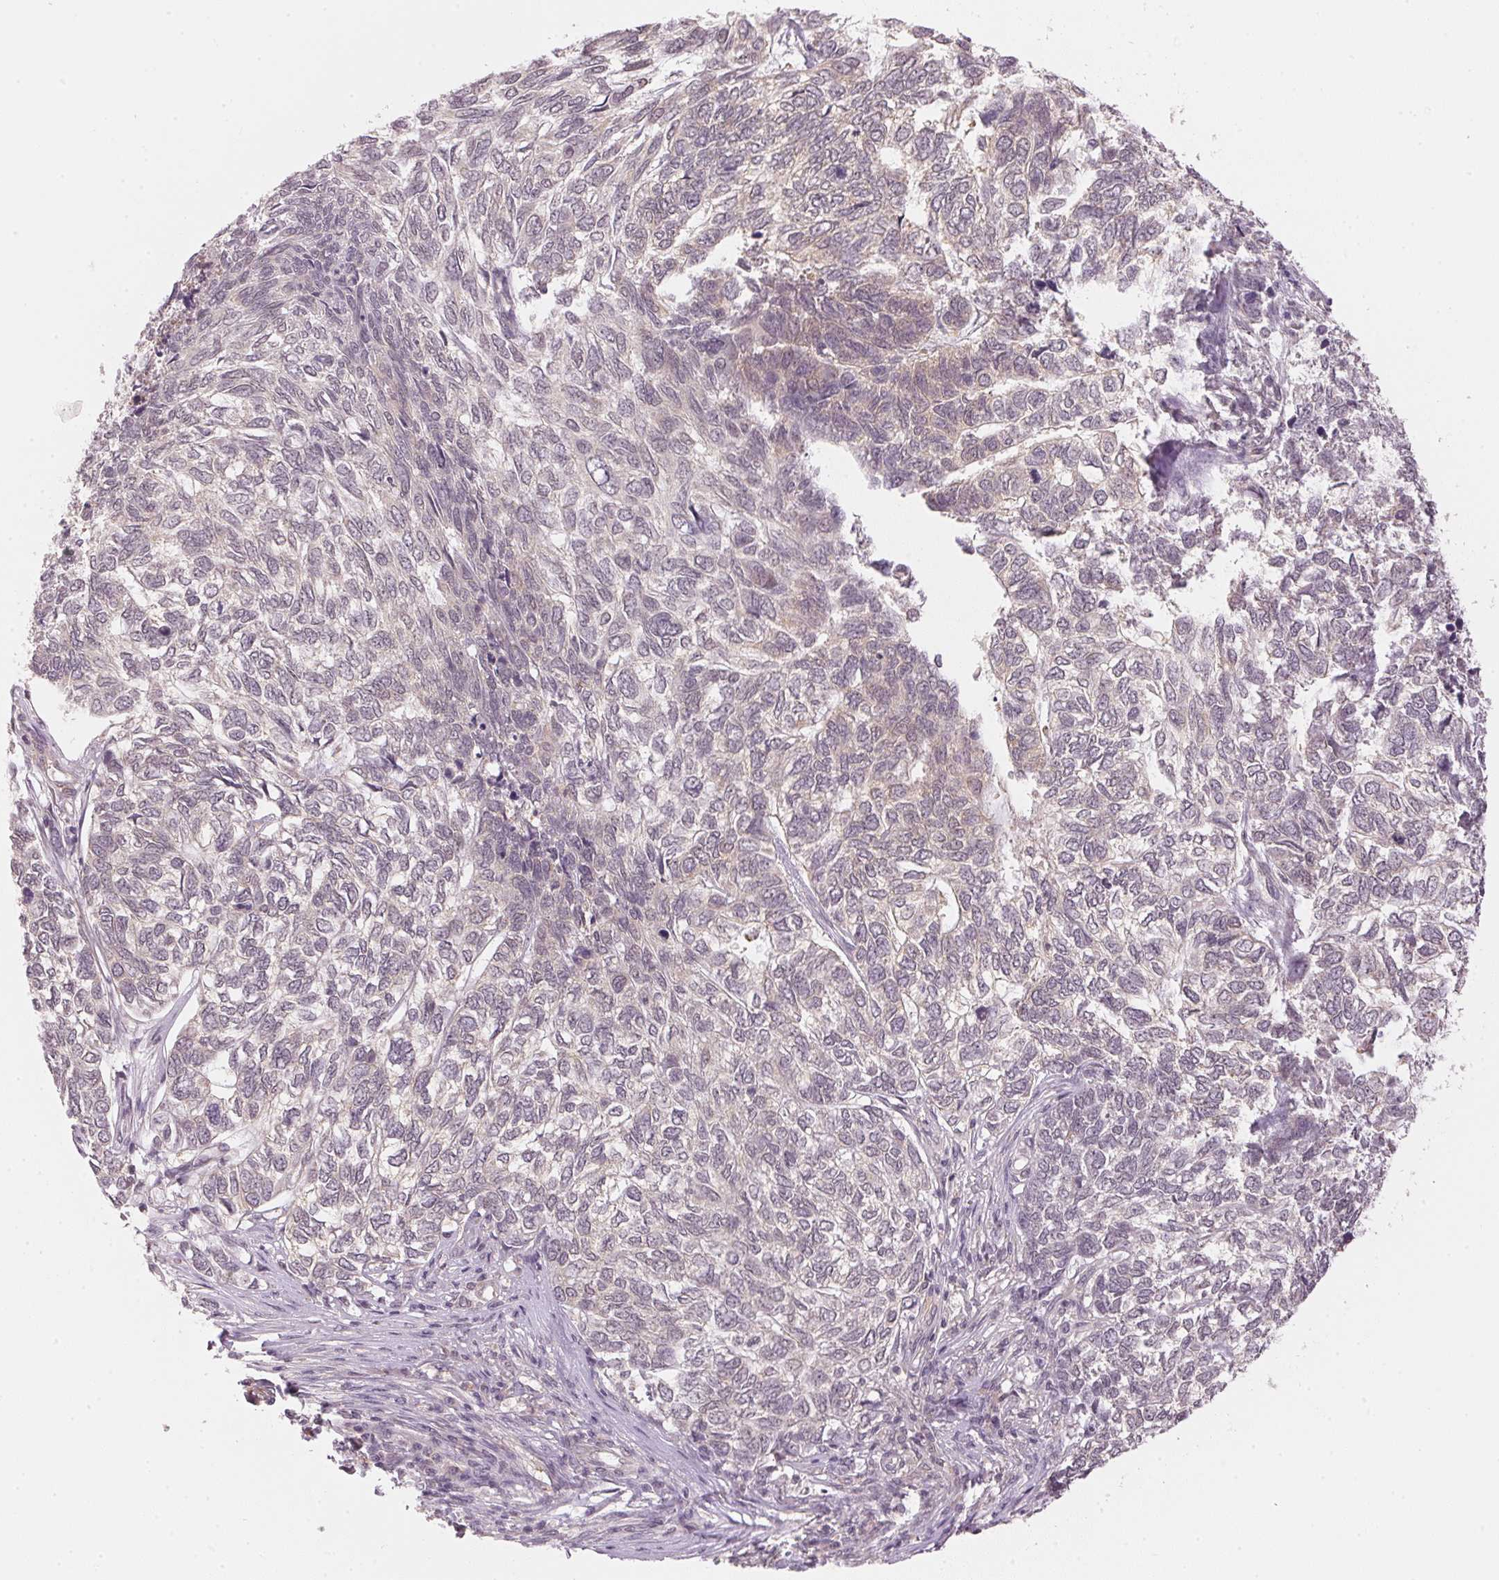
{"staining": {"intensity": "negative", "quantity": "none", "location": "none"}, "tissue": "skin cancer", "cell_type": "Tumor cells", "image_type": "cancer", "snomed": [{"axis": "morphology", "description": "Basal cell carcinoma"}, {"axis": "topography", "description": "Skin"}], "caption": "Human skin cancer (basal cell carcinoma) stained for a protein using immunohistochemistry (IHC) reveals no positivity in tumor cells.", "gene": "KPRP", "patient": {"sex": "female", "age": 65}}